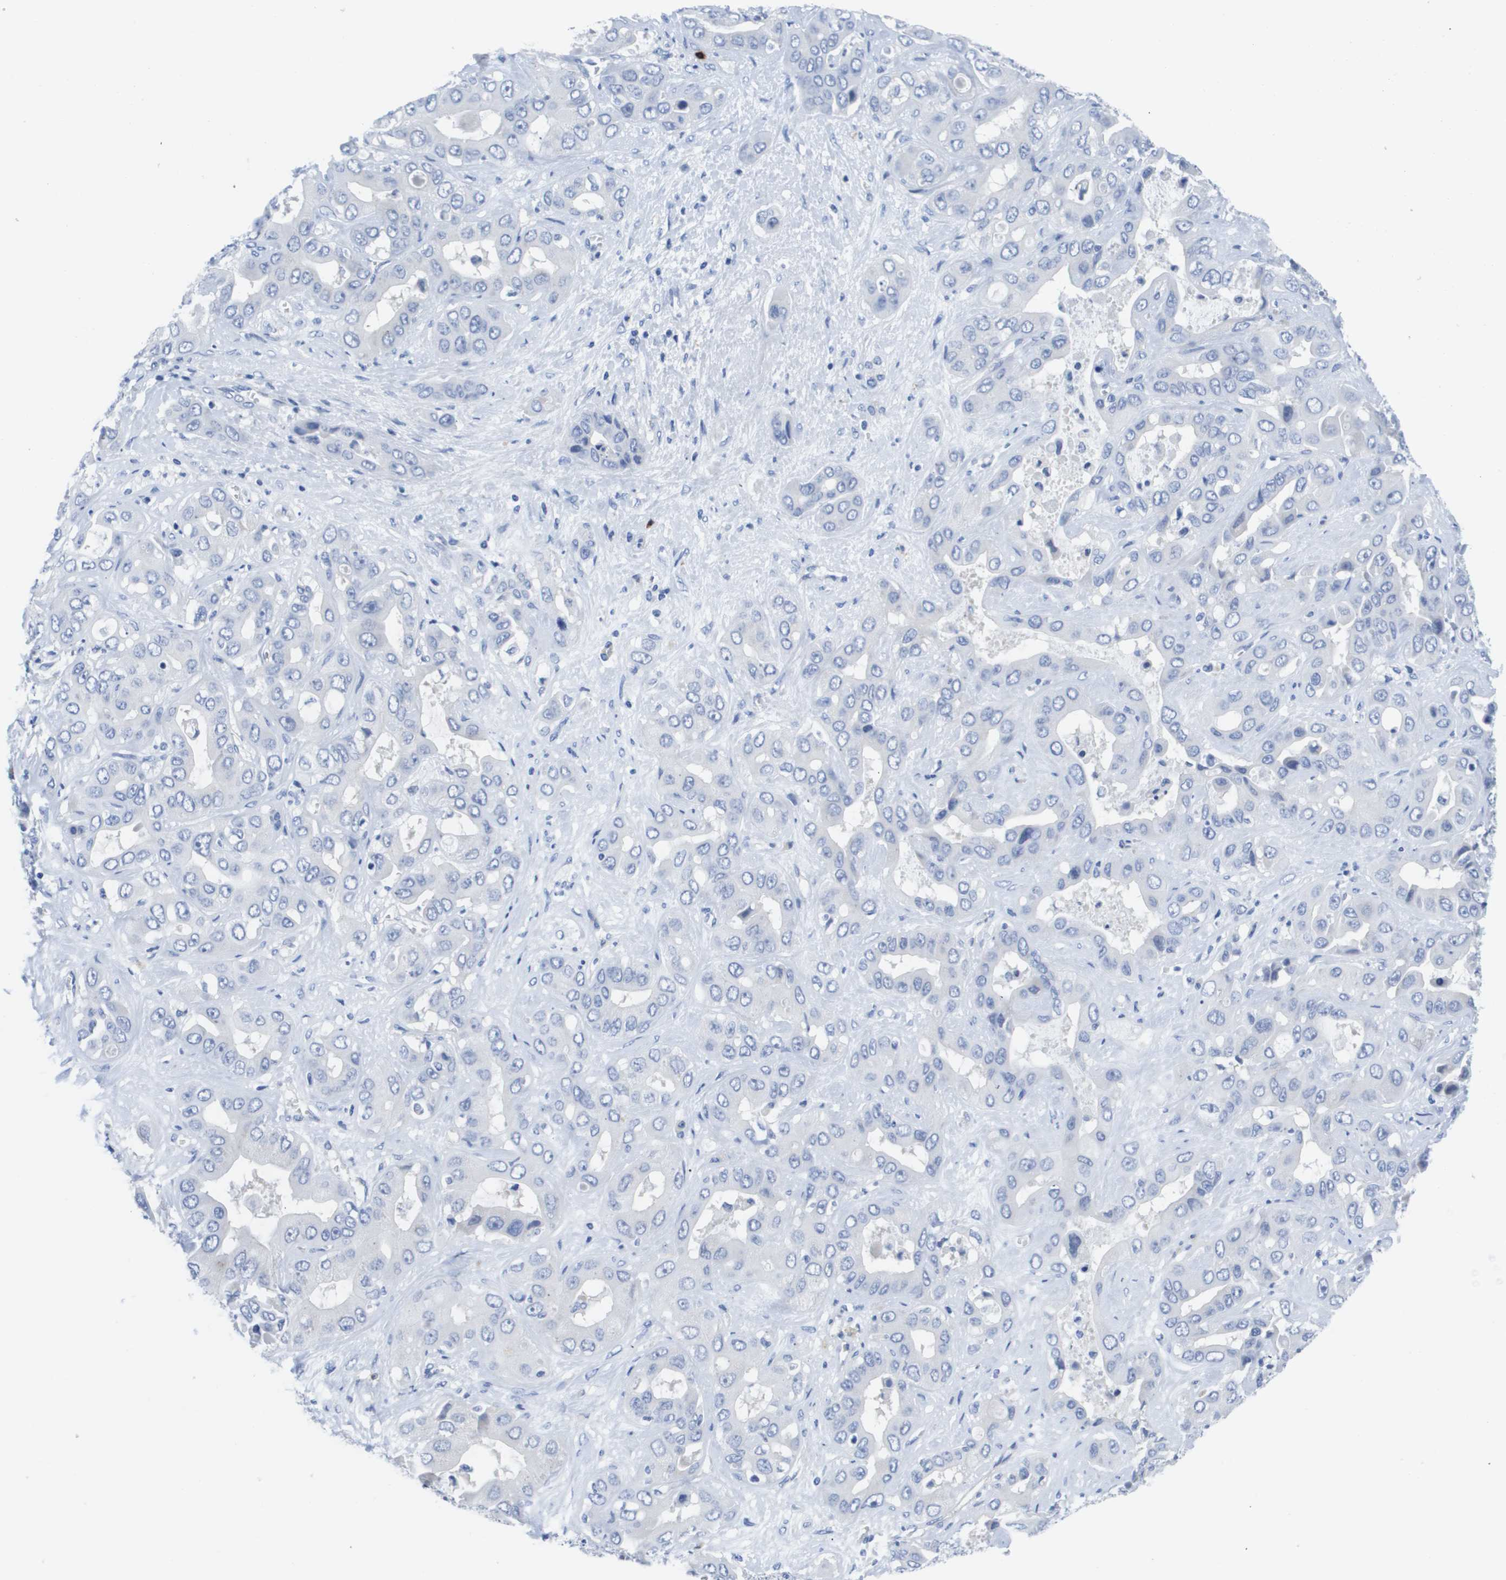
{"staining": {"intensity": "negative", "quantity": "none", "location": "none"}, "tissue": "liver cancer", "cell_type": "Tumor cells", "image_type": "cancer", "snomed": [{"axis": "morphology", "description": "Cholangiocarcinoma"}, {"axis": "topography", "description": "Liver"}], "caption": "Protein analysis of liver cancer (cholangiocarcinoma) demonstrates no significant staining in tumor cells.", "gene": "MS4A1", "patient": {"sex": "female", "age": 52}}